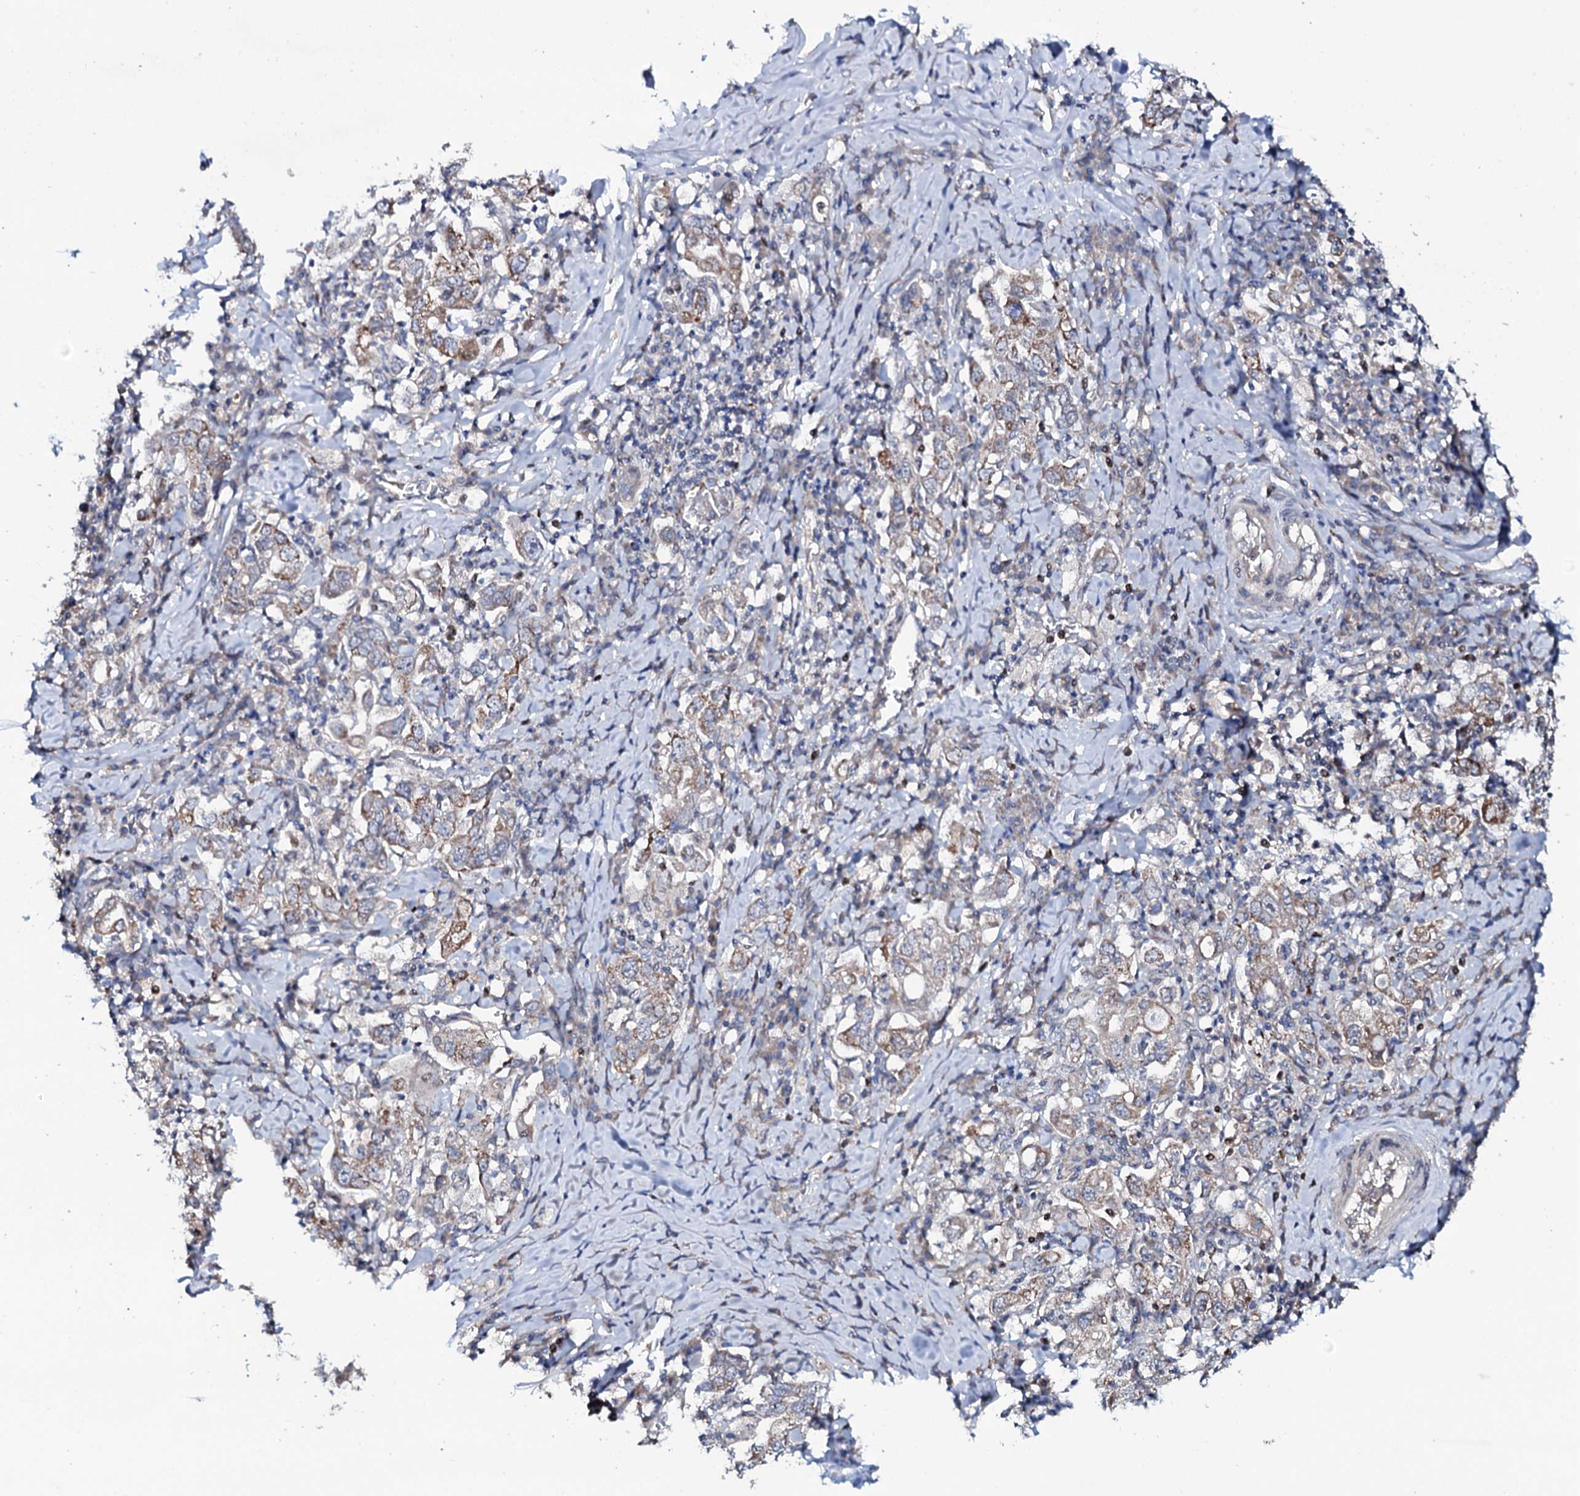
{"staining": {"intensity": "moderate", "quantity": "<25%", "location": "cytoplasmic/membranous"}, "tissue": "stomach cancer", "cell_type": "Tumor cells", "image_type": "cancer", "snomed": [{"axis": "morphology", "description": "Adenocarcinoma, NOS"}, {"axis": "topography", "description": "Stomach, upper"}], "caption": "Brown immunohistochemical staining in human stomach adenocarcinoma shows moderate cytoplasmic/membranous staining in approximately <25% of tumor cells.", "gene": "PPP1R3D", "patient": {"sex": "male", "age": 62}}